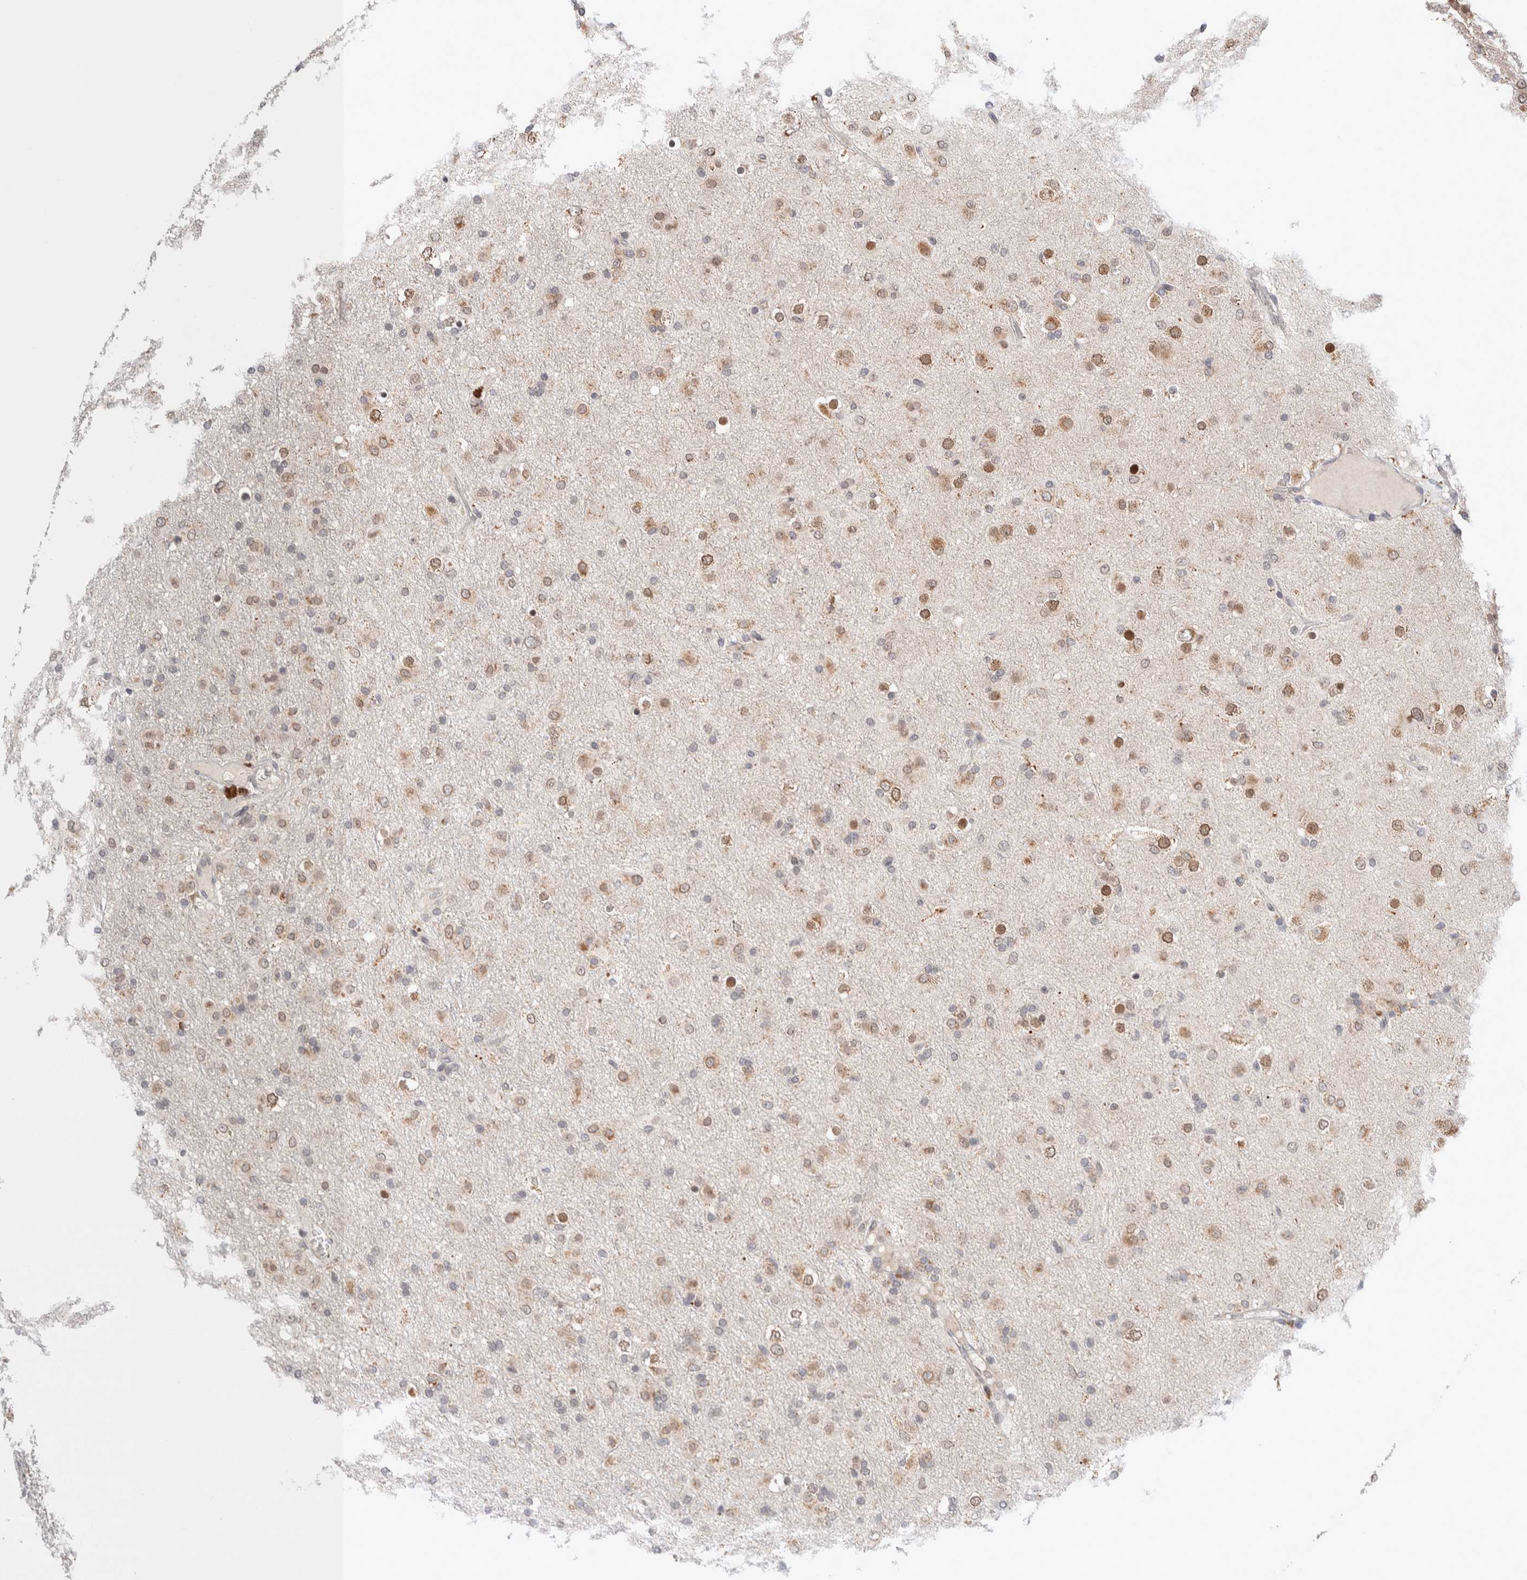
{"staining": {"intensity": "moderate", "quantity": "25%-75%", "location": "cytoplasmic/membranous,nuclear"}, "tissue": "glioma", "cell_type": "Tumor cells", "image_type": "cancer", "snomed": [{"axis": "morphology", "description": "Glioma, malignant, Low grade"}, {"axis": "topography", "description": "Brain"}], "caption": "Tumor cells exhibit moderate cytoplasmic/membranous and nuclear expression in about 25%-75% of cells in glioma. The staining was performed using DAB (3,3'-diaminobenzidine) to visualize the protein expression in brown, while the nuclei were stained in blue with hematoxylin (Magnification: 20x).", "gene": "CRAT", "patient": {"sex": "male", "age": 65}}